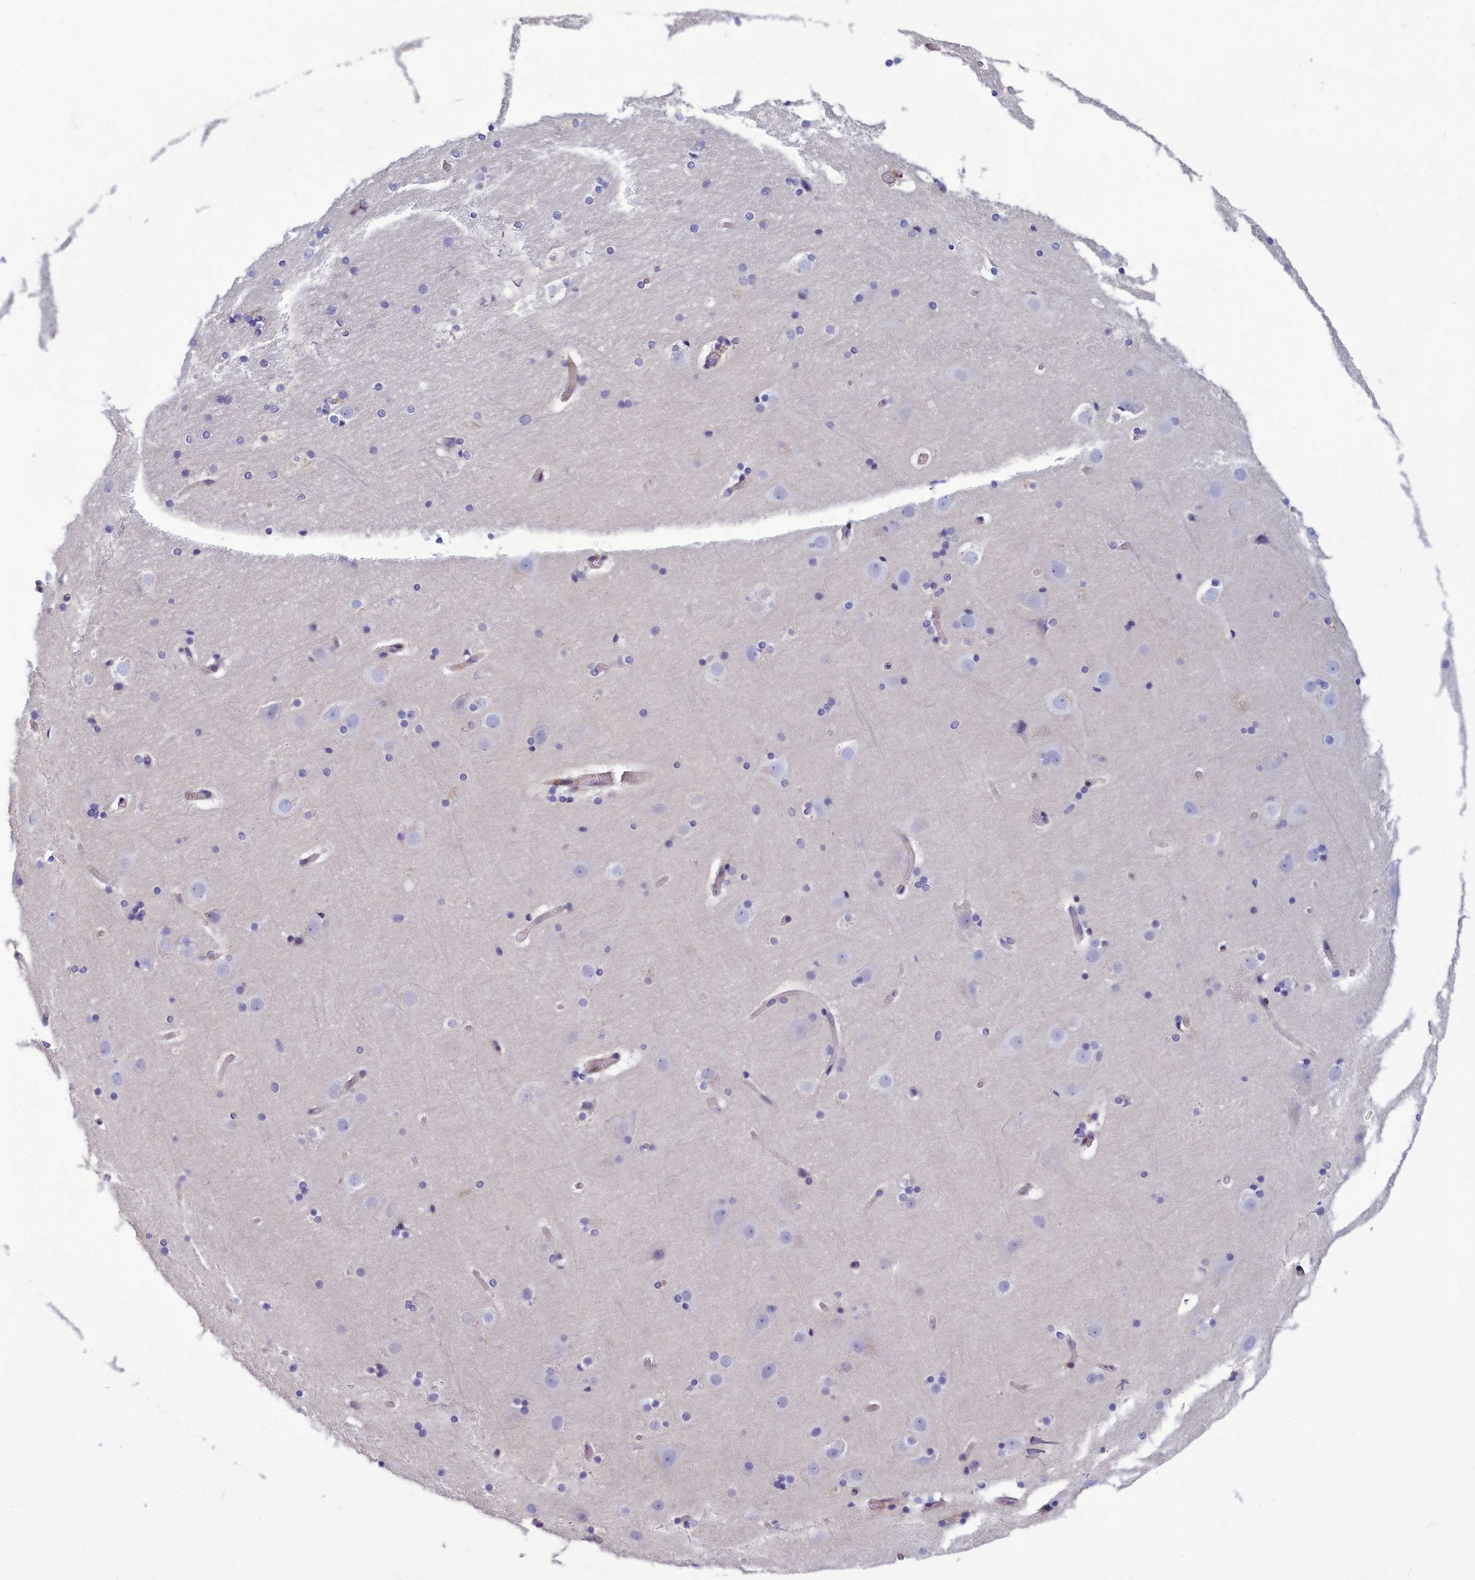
{"staining": {"intensity": "negative", "quantity": "none", "location": "none"}, "tissue": "cerebral cortex", "cell_type": "Endothelial cells", "image_type": "normal", "snomed": [{"axis": "morphology", "description": "Normal tissue, NOS"}, {"axis": "topography", "description": "Cerebral cortex"}], "caption": "DAB (3,3'-diaminobenzidine) immunohistochemical staining of unremarkable cerebral cortex demonstrates no significant positivity in endothelial cells. The staining was performed using DAB to visualize the protein expression in brown, while the nuclei were stained in blue with hematoxylin (Magnification: 20x).", "gene": "CENATAC", "patient": {"sex": "male", "age": 57}}